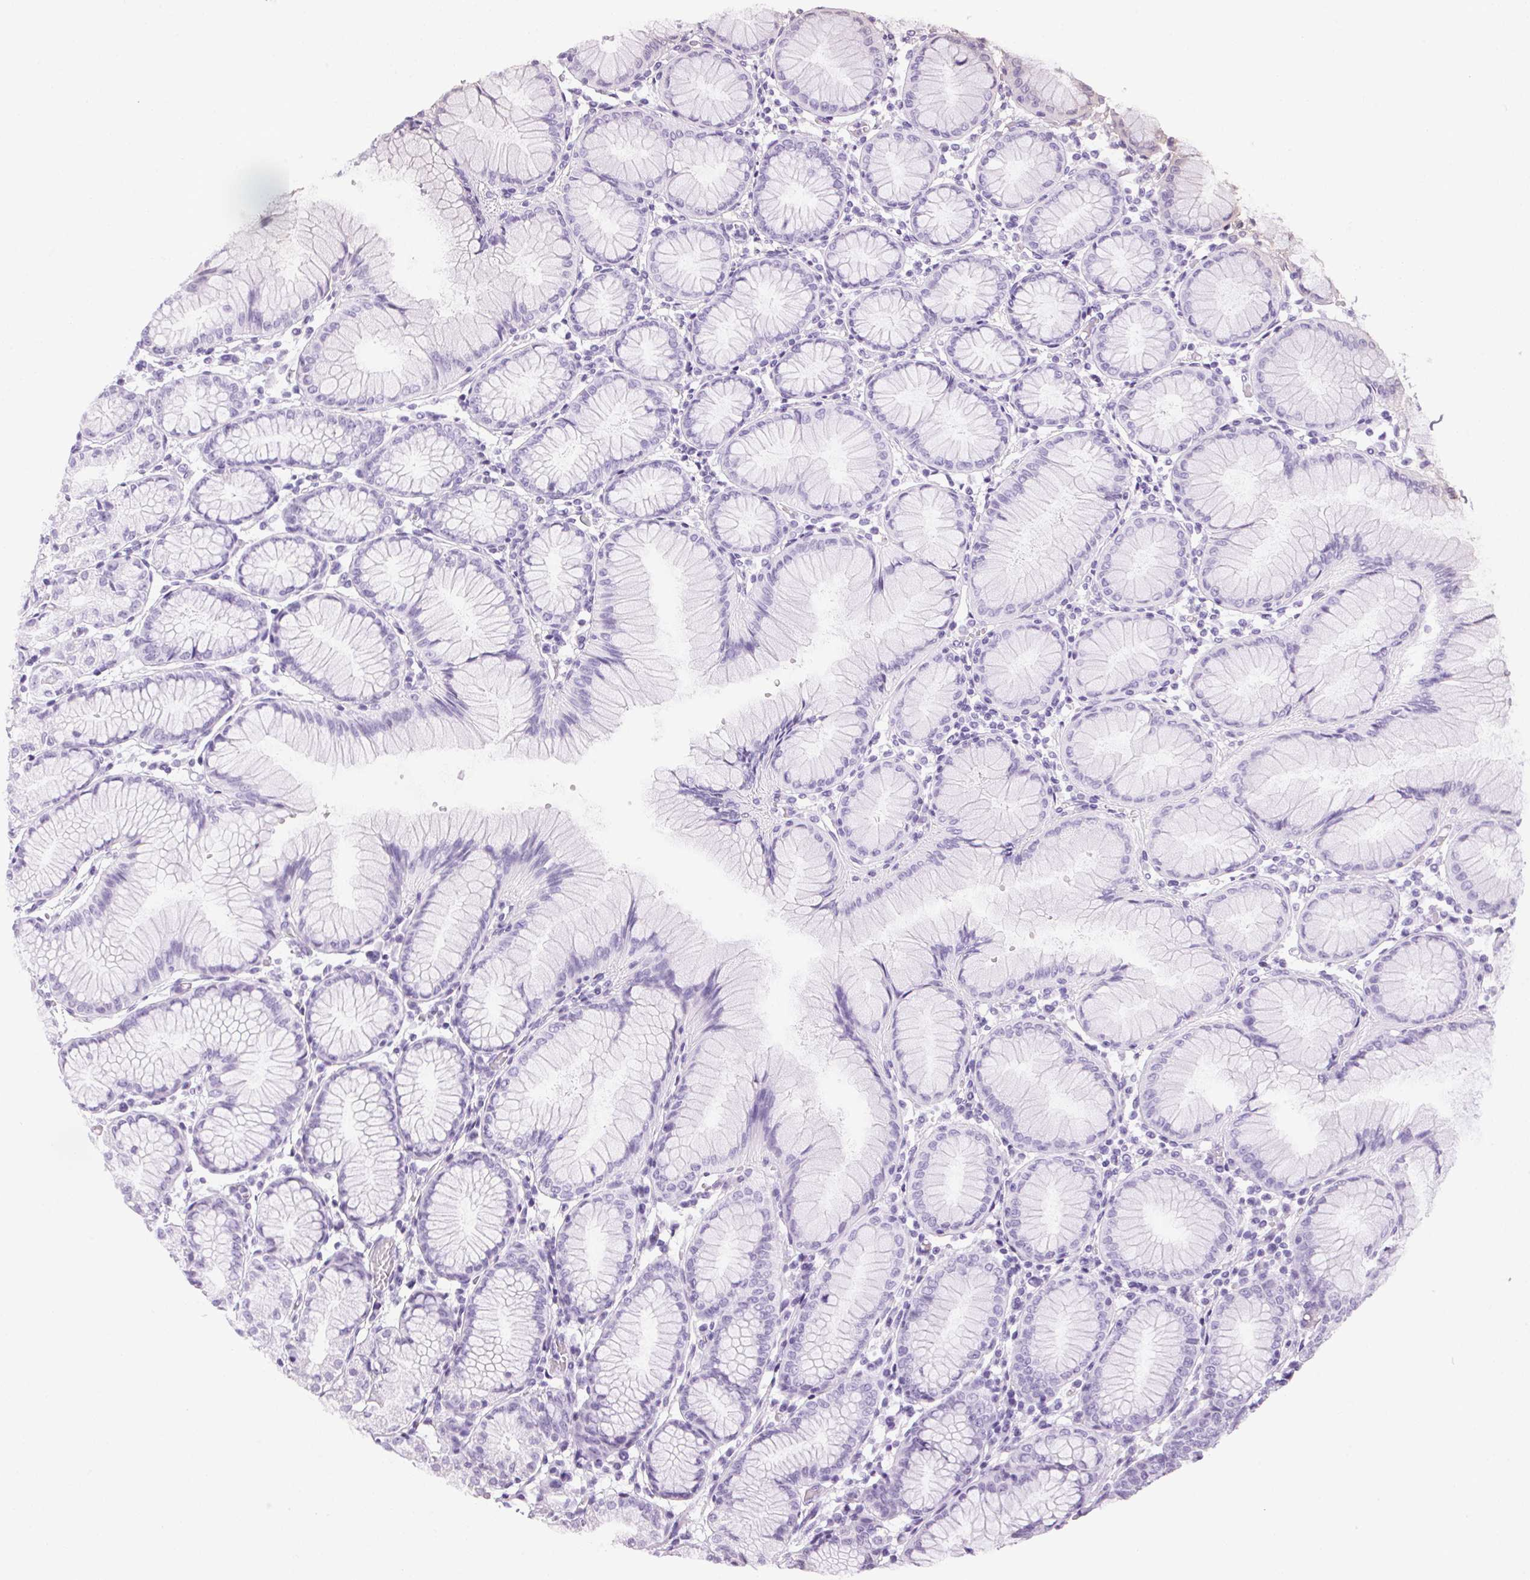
{"staining": {"intensity": "negative", "quantity": "none", "location": "none"}, "tissue": "stomach", "cell_type": "Glandular cells", "image_type": "normal", "snomed": [{"axis": "morphology", "description": "Normal tissue, NOS"}, {"axis": "topography", "description": "Stomach"}], "caption": "Protein analysis of normal stomach exhibits no significant positivity in glandular cells. Brightfield microscopy of immunohistochemistry (IHC) stained with DAB (brown) and hematoxylin (blue), captured at high magnification.", "gene": "TMEM175", "patient": {"sex": "female", "age": 57}}